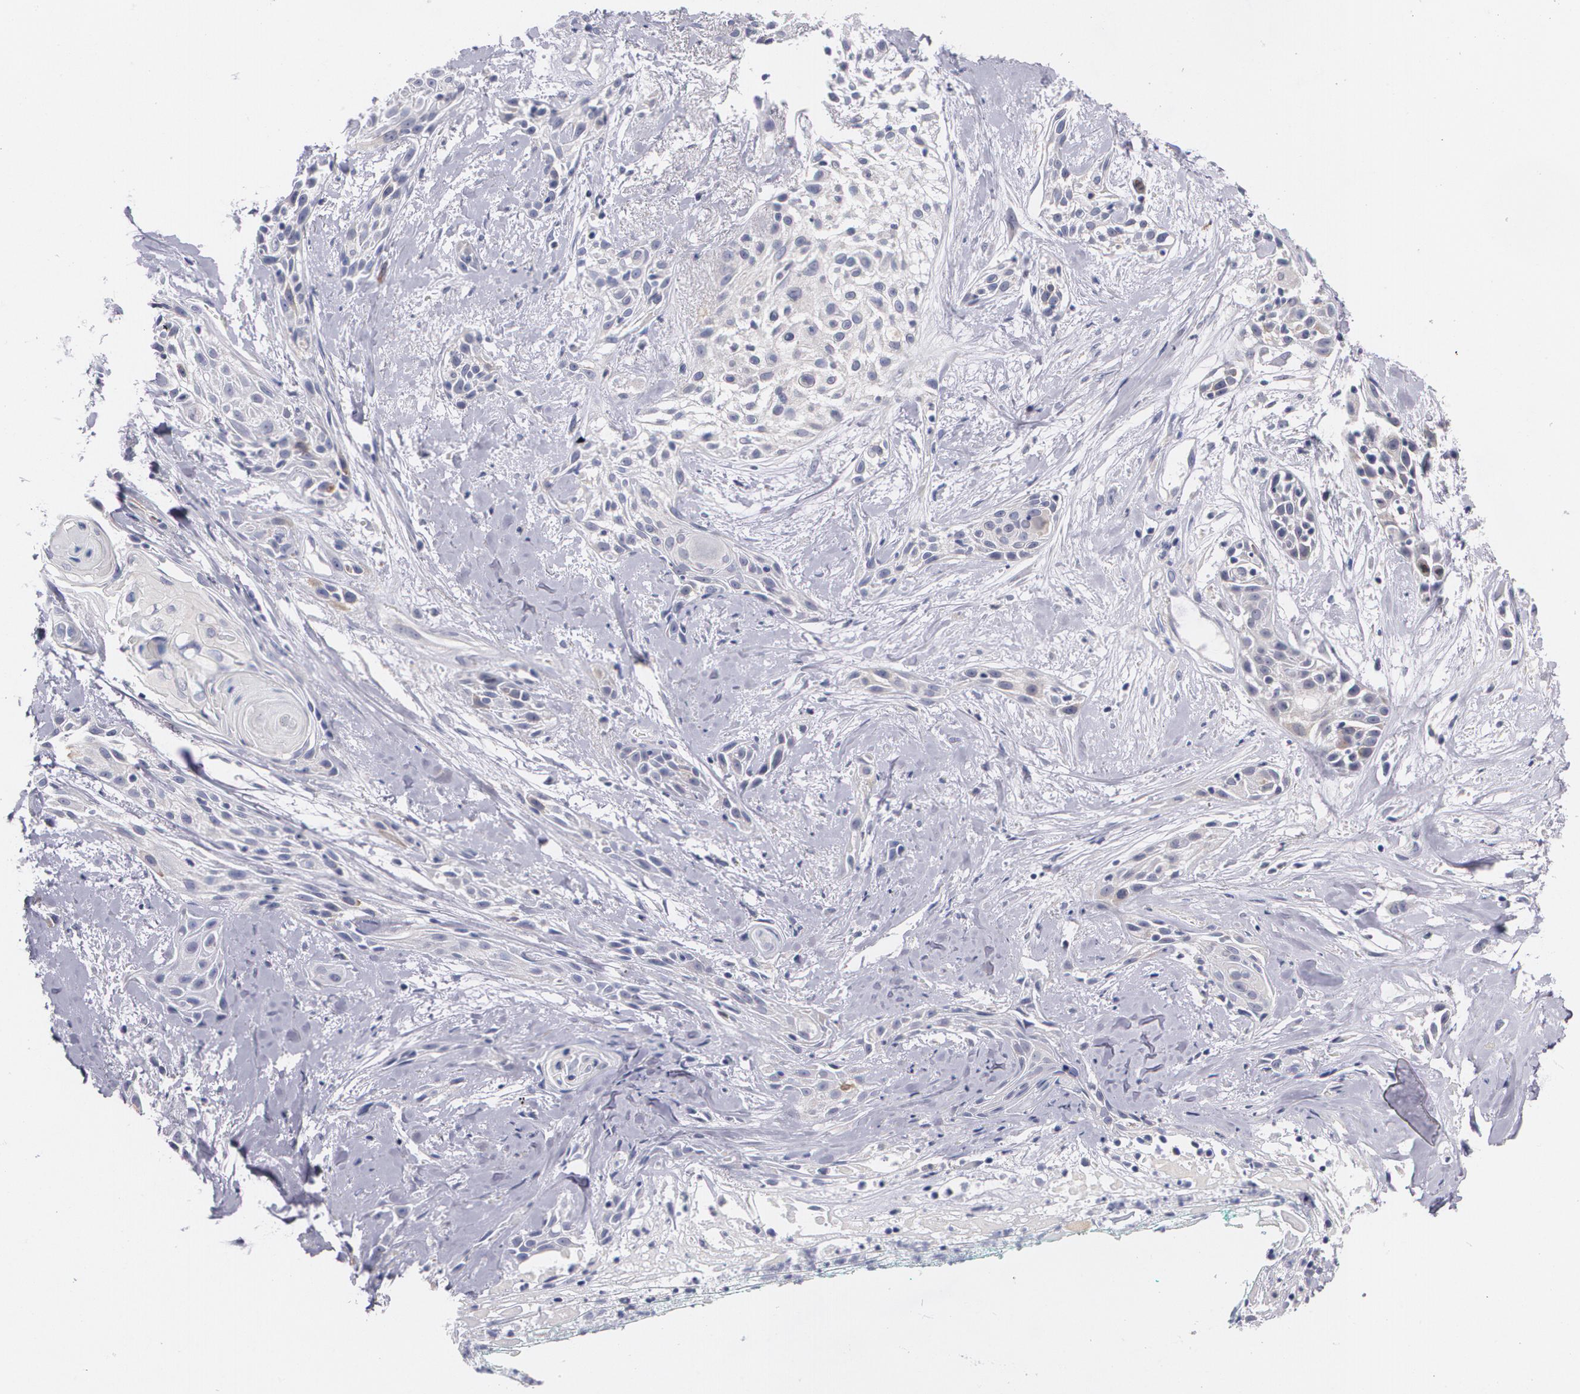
{"staining": {"intensity": "weak", "quantity": "<25%", "location": "cytoplasmic/membranous"}, "tissue": "skin cancer", "cell_type": "Tumor cells", "image_type": "cancer", "snomed": [{"axis": "morphology", "description": "Squamous cell carcinoma, NOS"}, {"axis": "topography", "description": "Skin"}, {"axis": "topography", "description": "Anal"}], "caption": "There is no significant staining in tumor cells of skin squamous cell carcinoma.", "gene": "HMMR", "patient": {"sex": "male", "age": 64}}